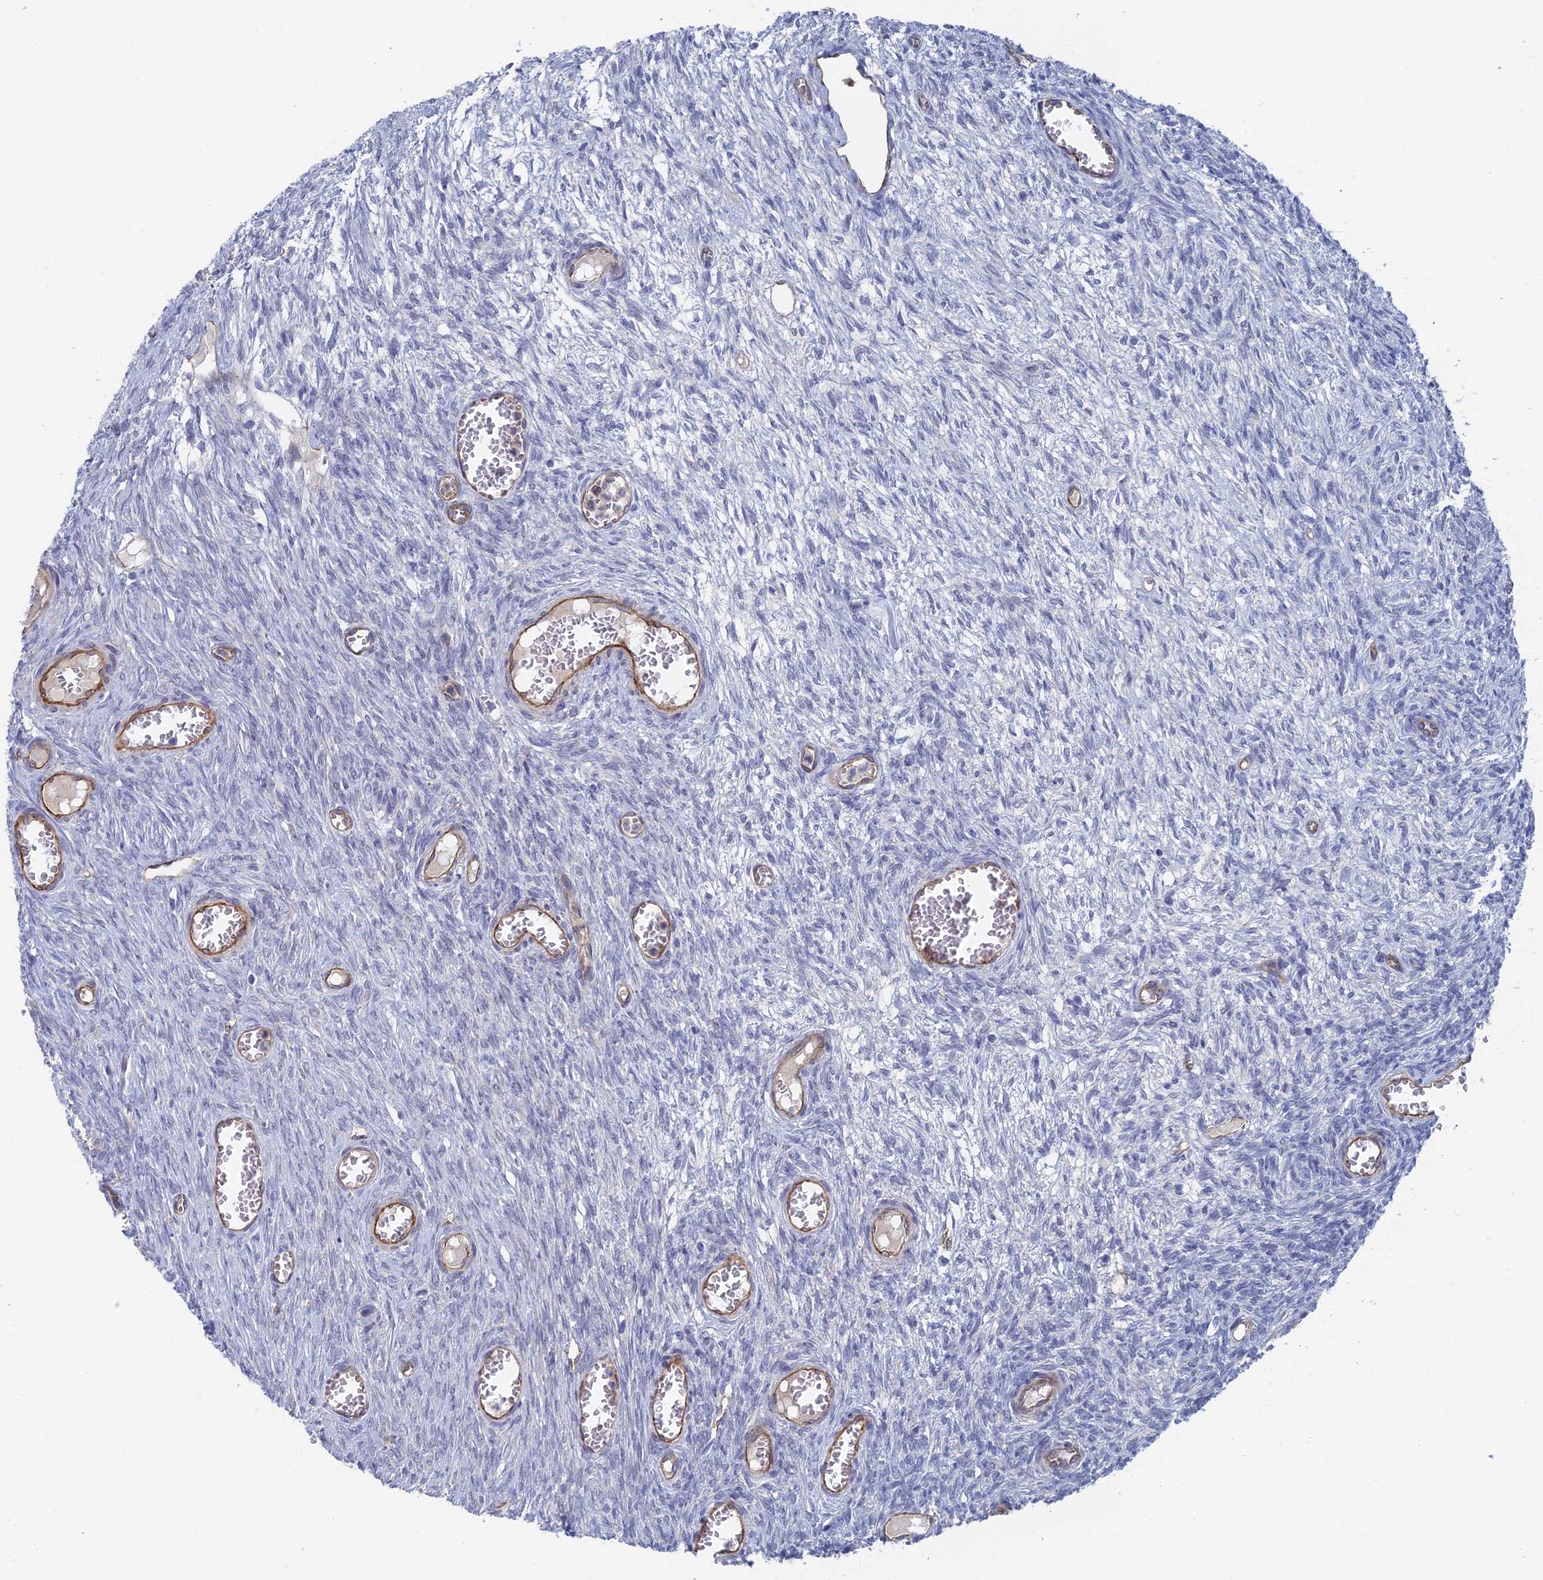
{"staining": {"intensity": "negative", "quantity": "none", "location": "none"}, "tissue": "ovary", "cell_type": "Follicle cells", "image_type": "normal", "snomed": [{"axis": "morphology", "description": "Normal tissue, NOS"}, {"axis": "topography", "description": "Ovary"}], "caption": "A photomicrograph of human ovary is negative for staining in follicle cells. The staining was performed using DAB (3,3'-diaminobenzidine) to visualize the protein expression in brown, while the nuclei were stained in blue with hematoxylin (Magnification: 20x).", "gene": "ARAP3", "patient": {"sex": "female", "age": 44}}